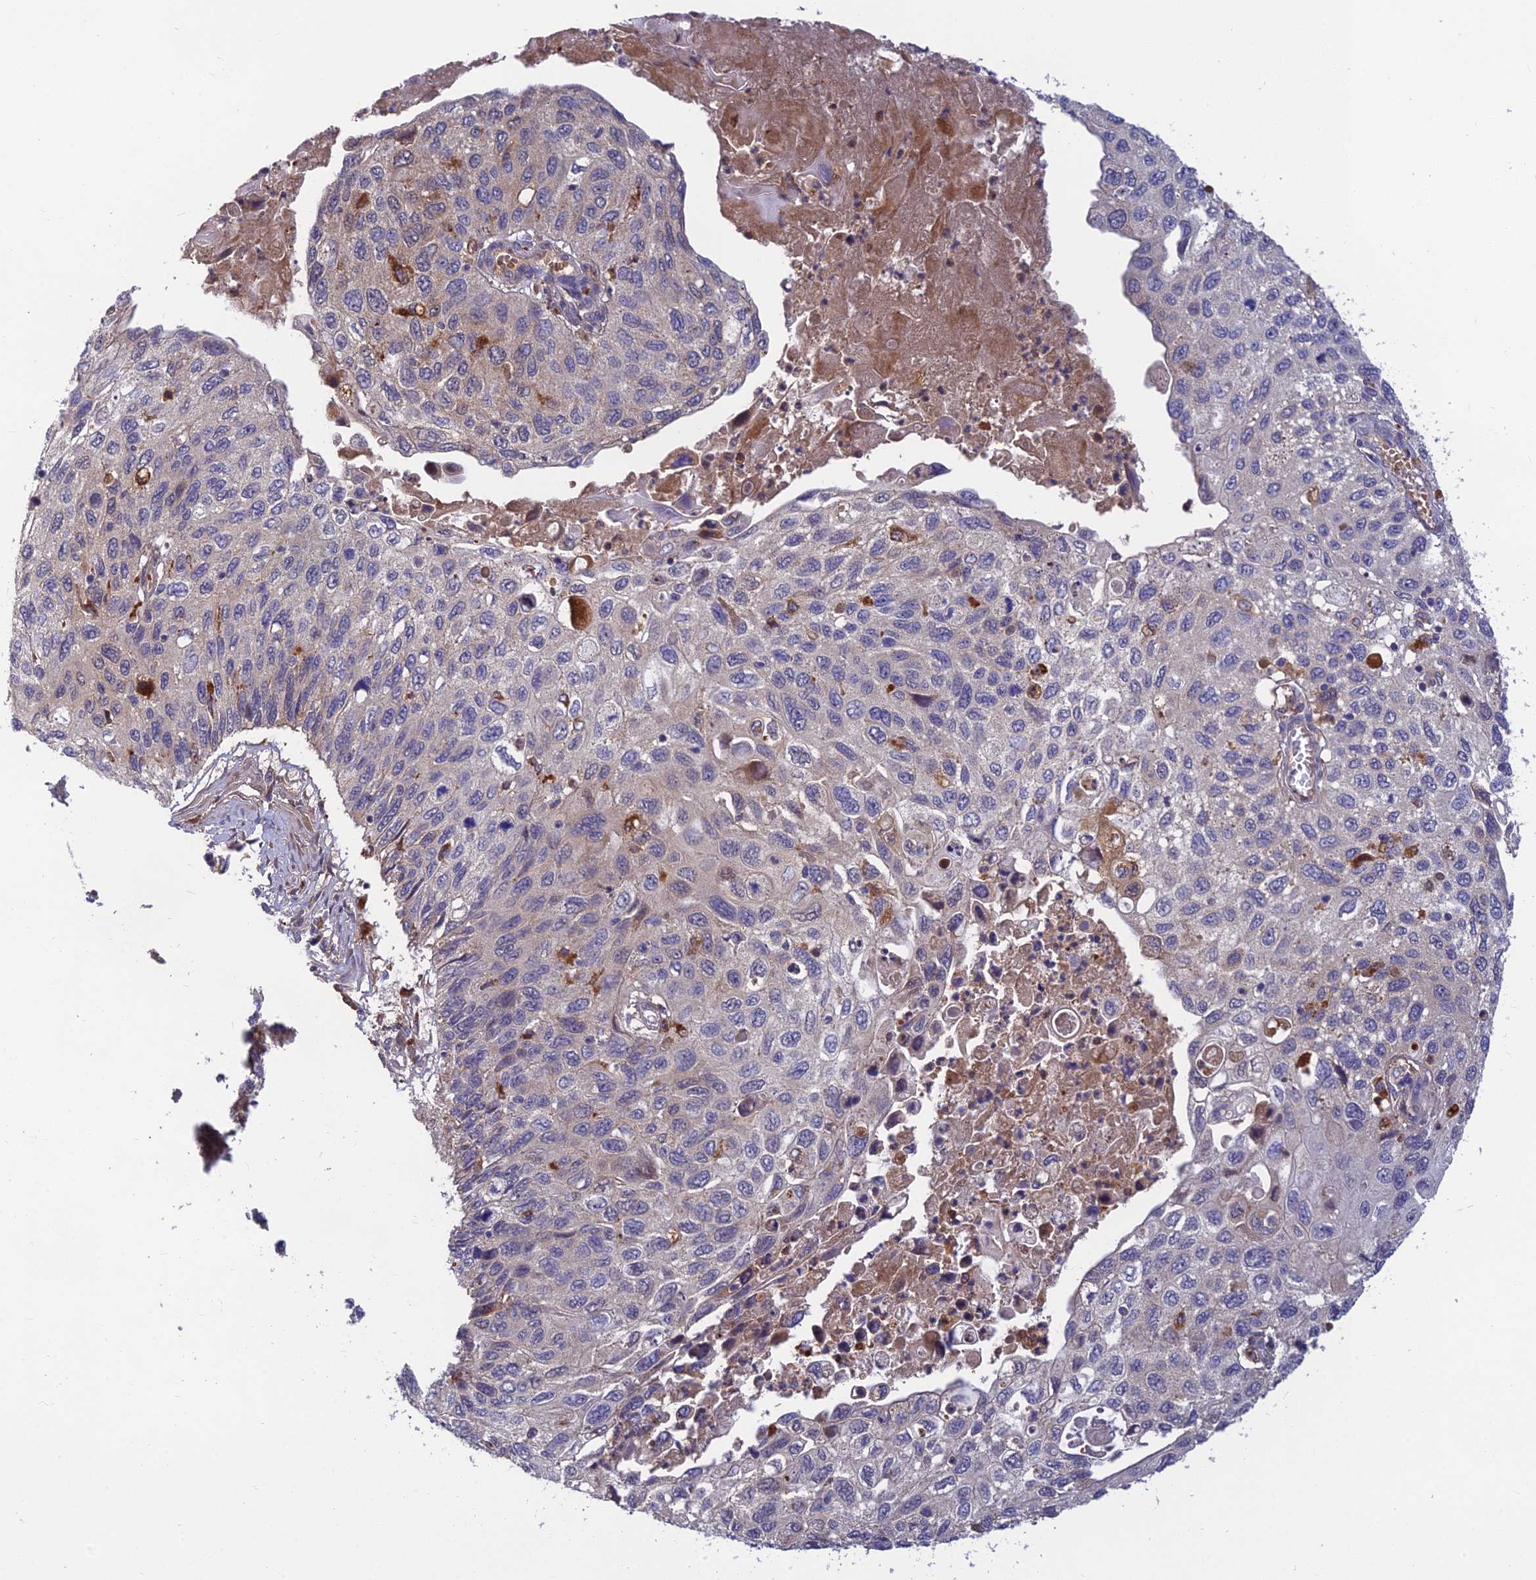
{"staining": {"intensity": "negative", "quantity": "none", "location": "none"}, "tissue": "cervical cancer", "cell_type": "Tumor cells", "image_type": "cancer", "snomed": [{"axis": "morphology", "description": "Squamous cell carcinoma, NOS"}, {"axis": "topography", "description": "Cervix"}], "caption": "Squamous cell carcinoma (cervical) was stained to show a protein in brown. There is no significant positivity in tumor cells.", "gene": "FAM151B", "patient": {"sex": "female", "age": 70}}